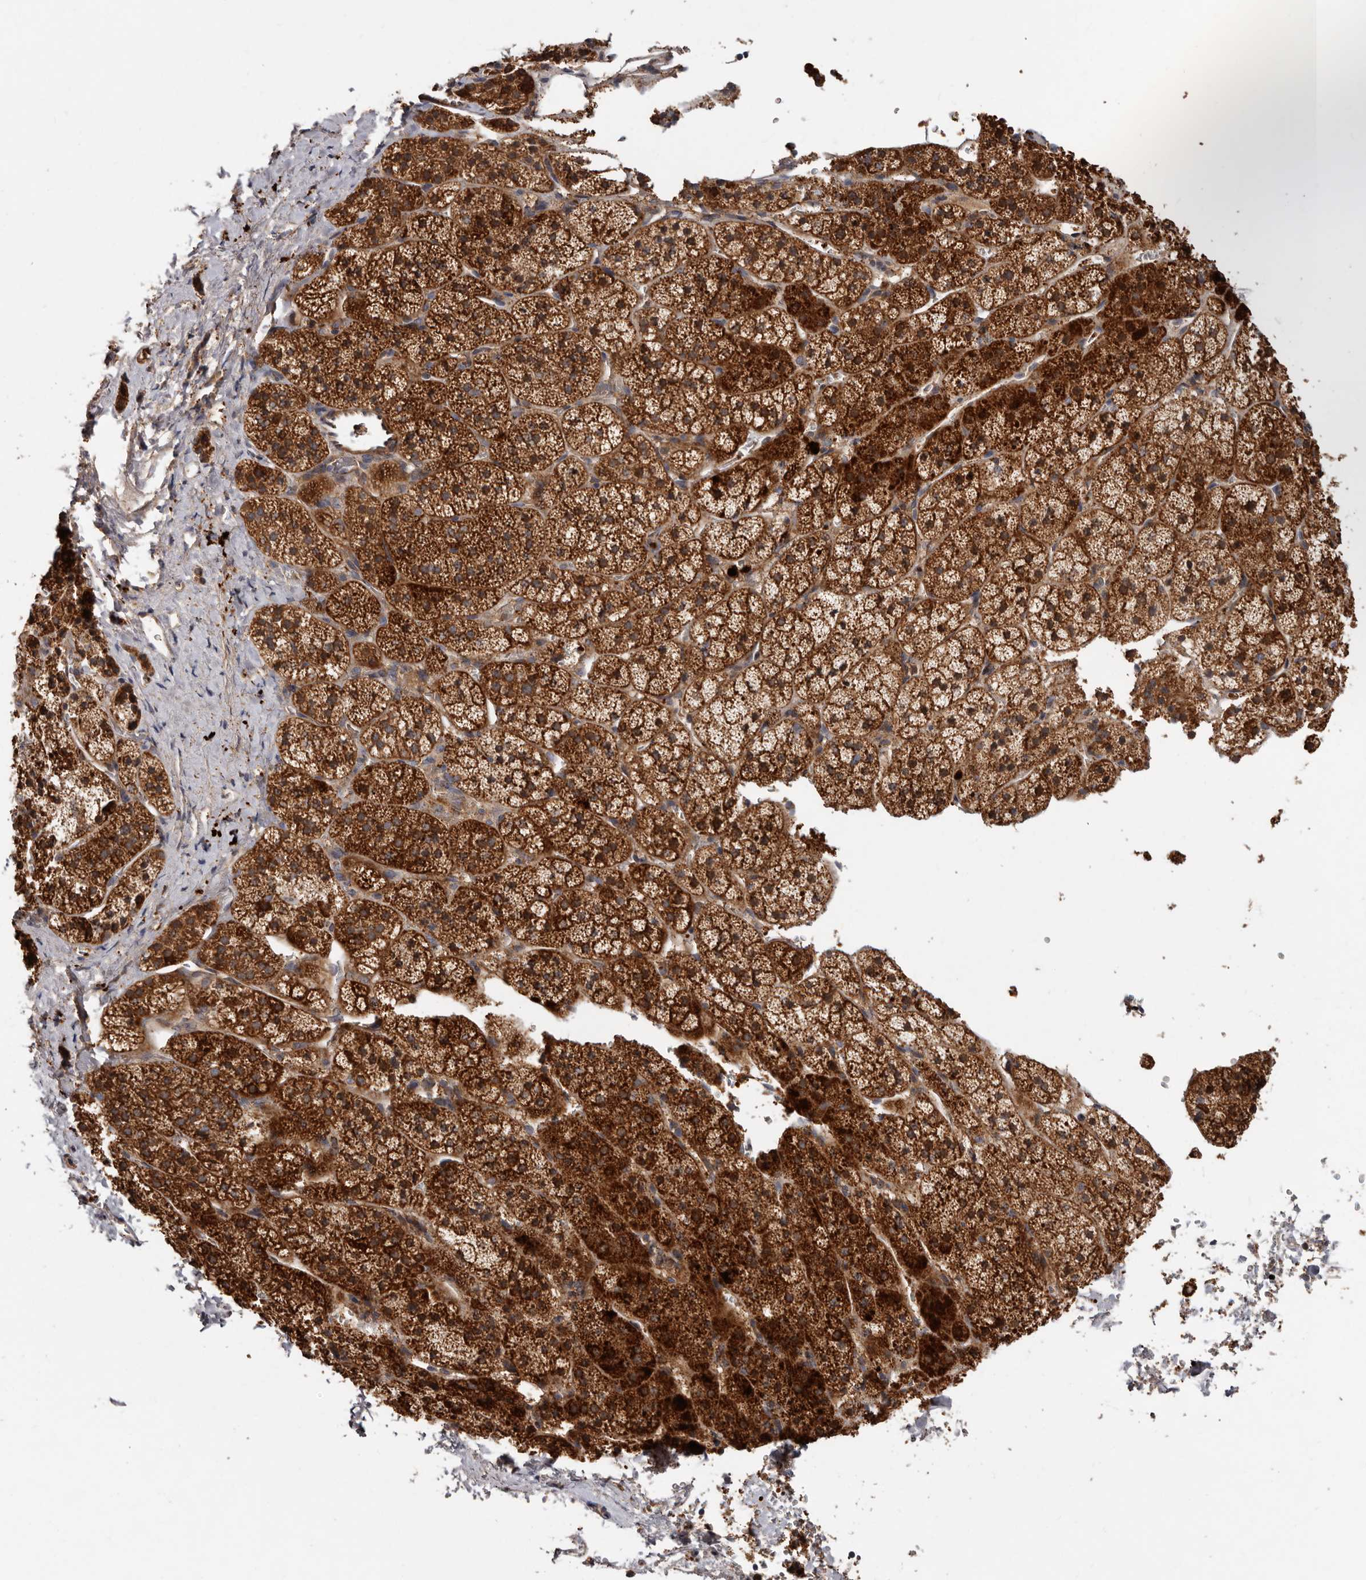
{"staining": {"intensity": "strong", "quantity": ">75%", "location": "cytoplasmic/membranous"}, "tissue": "adrenal gland", "cell_type": "Glandular cells", "image_type": "normal", "snomed": [{"axis": "morphology", "description": "Normal tissue, NOS"}, {"axis": "topography", "description": "Adrenal gland"}], "caption": "IHC (DAB (3,3'-diaminobenzidine)) staining of normal human adrenal gland demonstrates strong cytoplasmic/membranous protein positivity in approximately >75% of glandular cells.", "gene": "GOT1L1", "patient": {"sex": "female", "age": 44}}